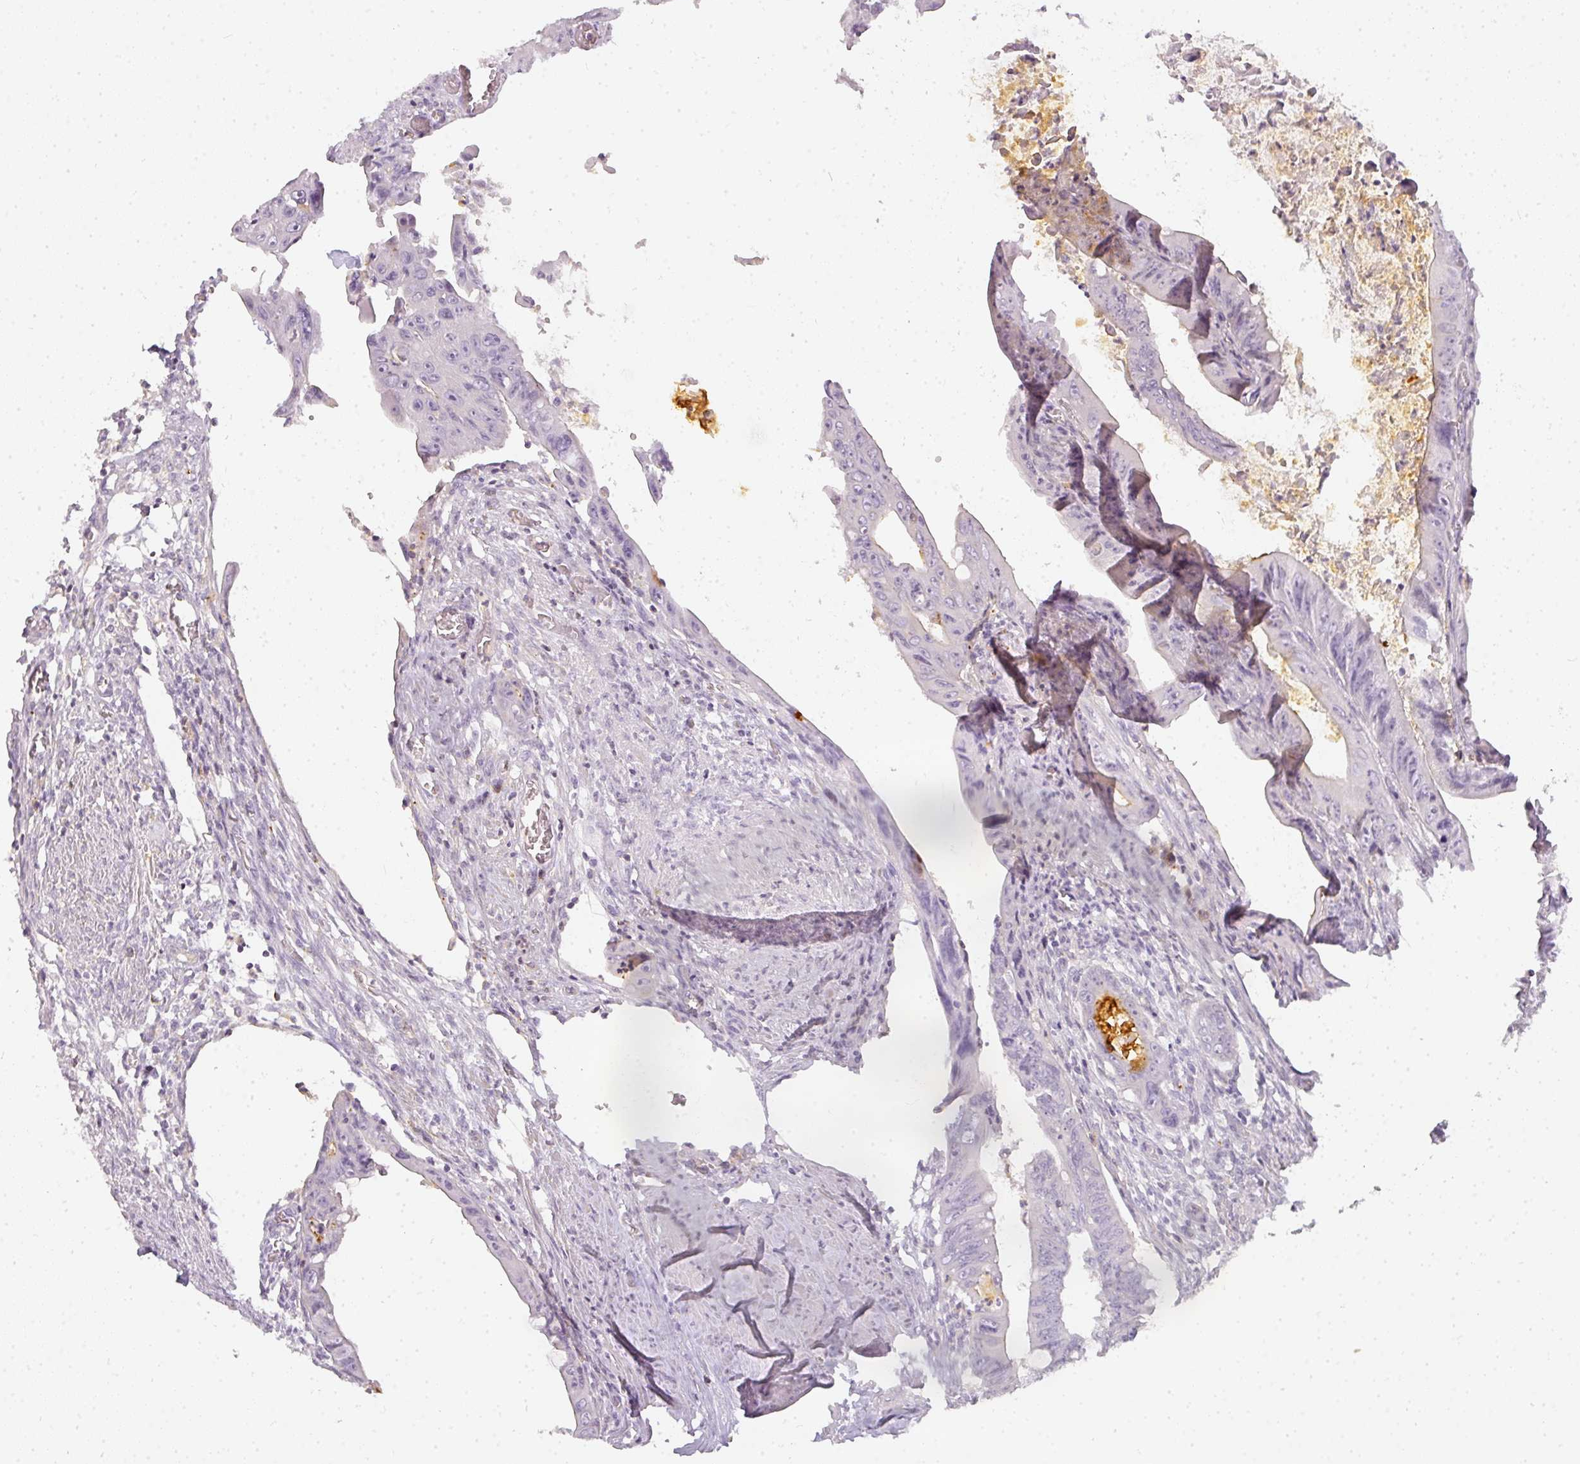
{"staining": {"intensity": "negative", "quantity": "none", "location": "none"}, "tissue": "colorectal cancer", "cell_type": "Tumor cells", "image_type": "cancer", "snomed": [{"axis": "morphology", "description": "Adenocarcinoma, NOS"}, {"axis": "topography", "description": "Rectum"}], "caption": "This is a histopathology image of immunohistochemistry (IHC) staining of colorectal cancer, which shows no positivity in tumor cells.", "gene": "TMEM42", "patient": {"sex": "male", "age": 78}}